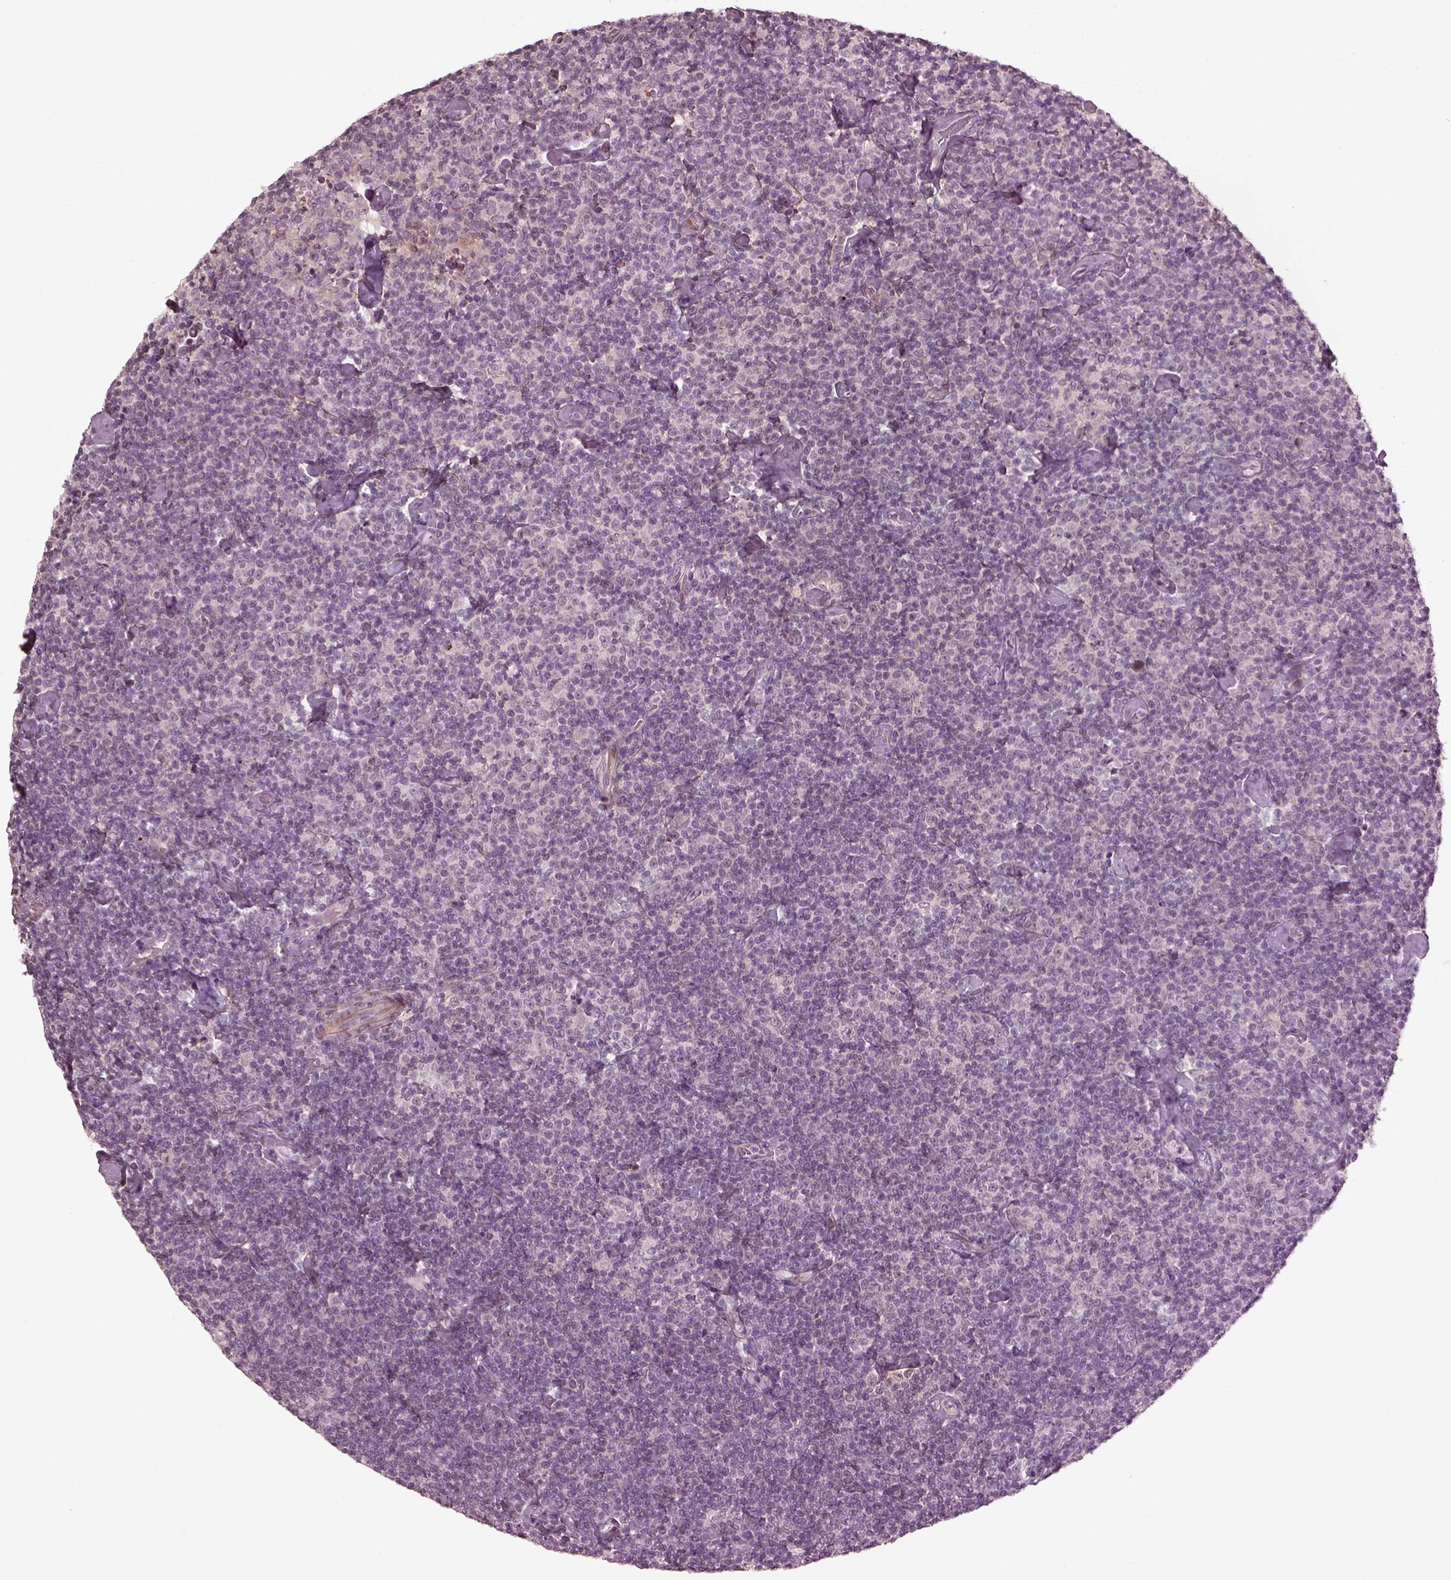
{"staining": {"intensity": "negative", "quantity": "none", "location": "none"}, "tissue": "lymphoma", "cell_type": "Tumor cells", "image_type": "cancer", "snomed": [{"axis": "morphology", "description": "Malignant lymphoma, non-Hodgkin's type, Low grade"}, {"axis": "topography", "description": "Lymph node"}], "caption": "Histopathology image shows no protein positivity in tumor cells of malignant lymphoma, non-Hodgkin's type (low-grade) tissue.", "gene": "EFEMP1", "patient": {"sex": "male", "age": 81}}